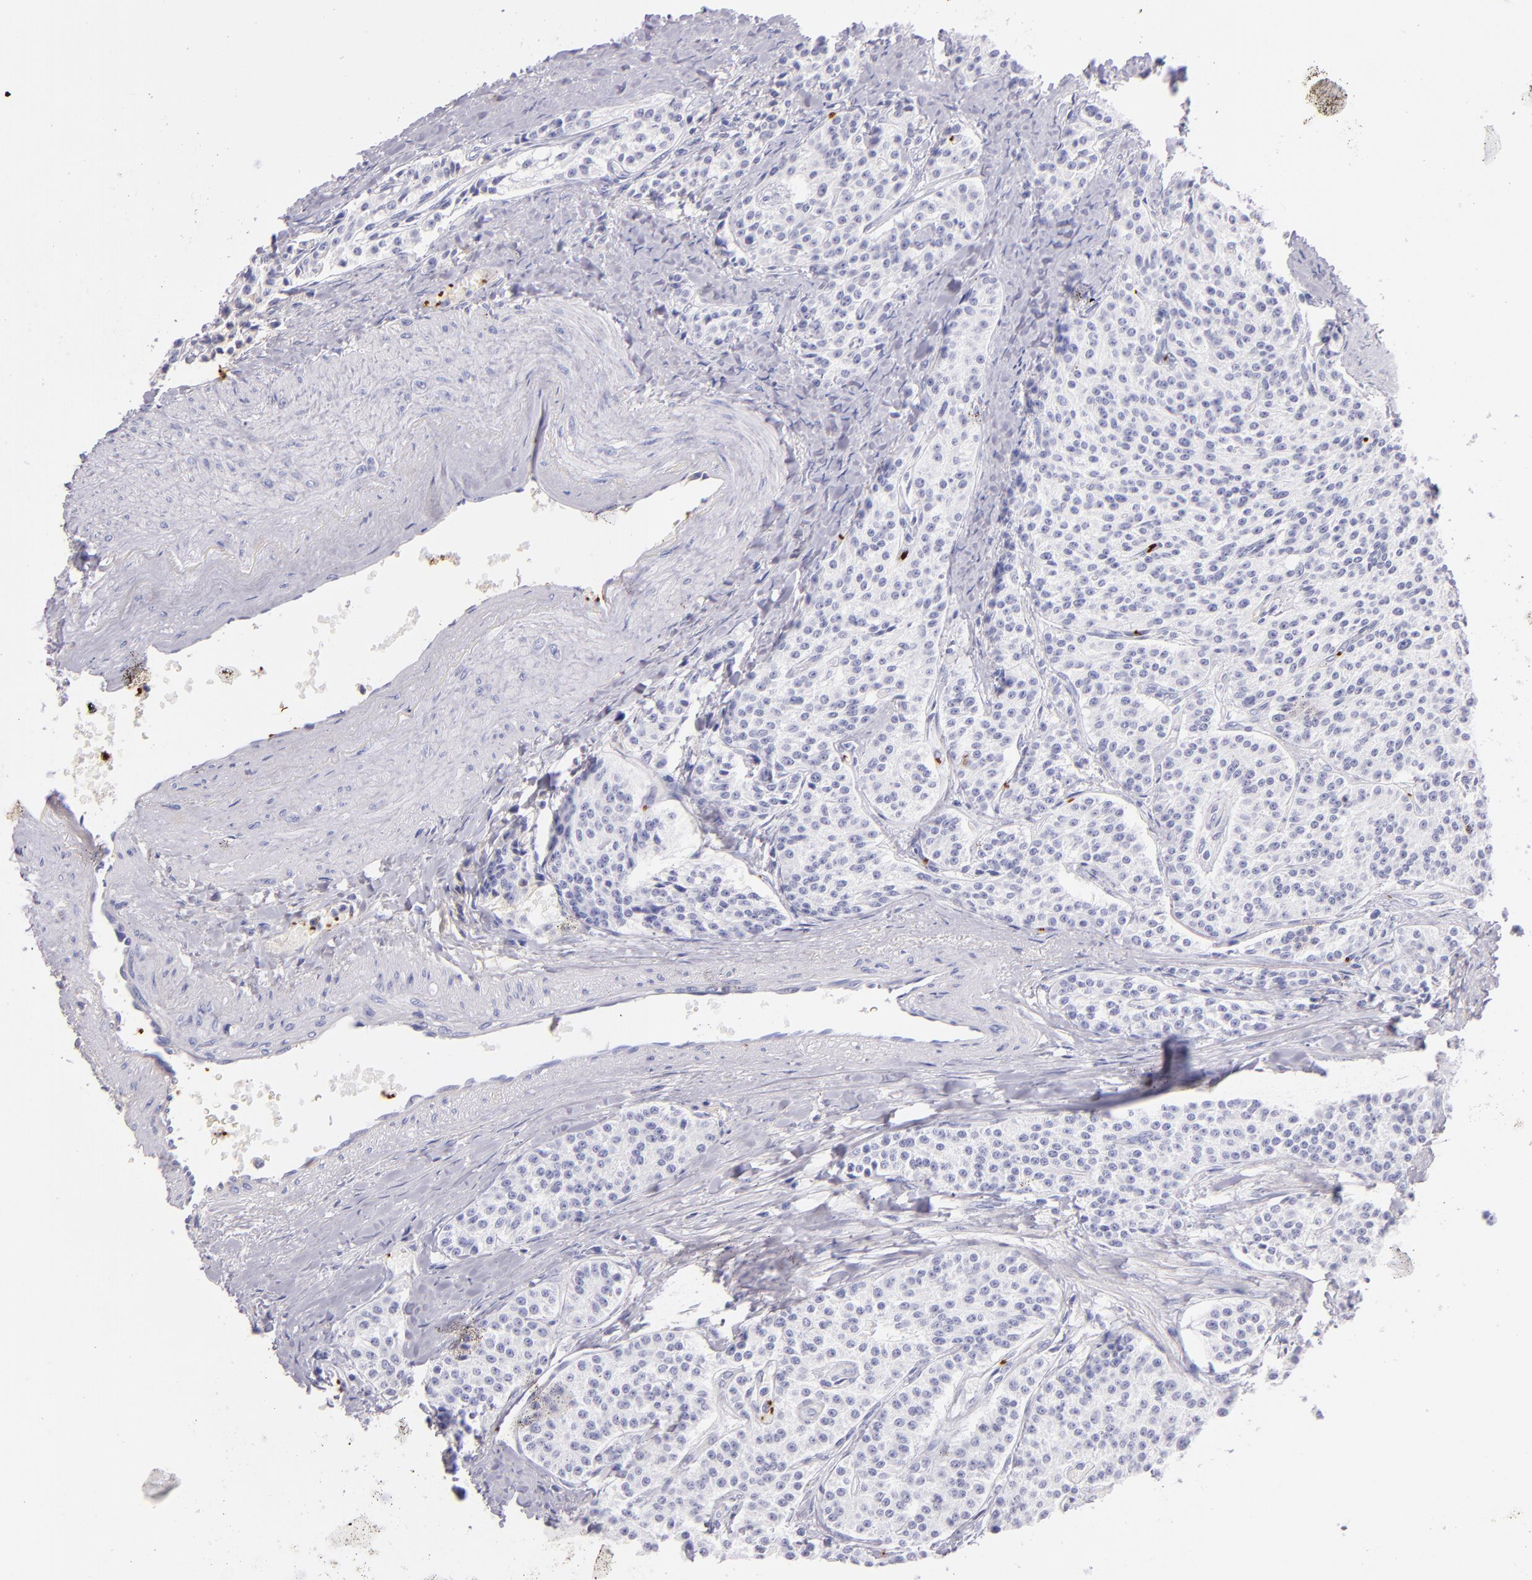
{"staining": {"intensity": "negative", "quantity": "none", "location": "none"}, "tissue": "carcinoid", "cell_type": "Tumor cells", "image_type": "cancer", "snomed": [{"axis": "morphology", "description": "Carcinoid, malignant, NOS"}, {"axis": "topography", "description": "Stomach"}], "caption": "The immunohistochemistry (IHC) micrograph has no significant staining in tumor cells of malignant carcinoid tissue.", "gene": "GP1BA", "patient": {"sex": "female", "age": 76}}